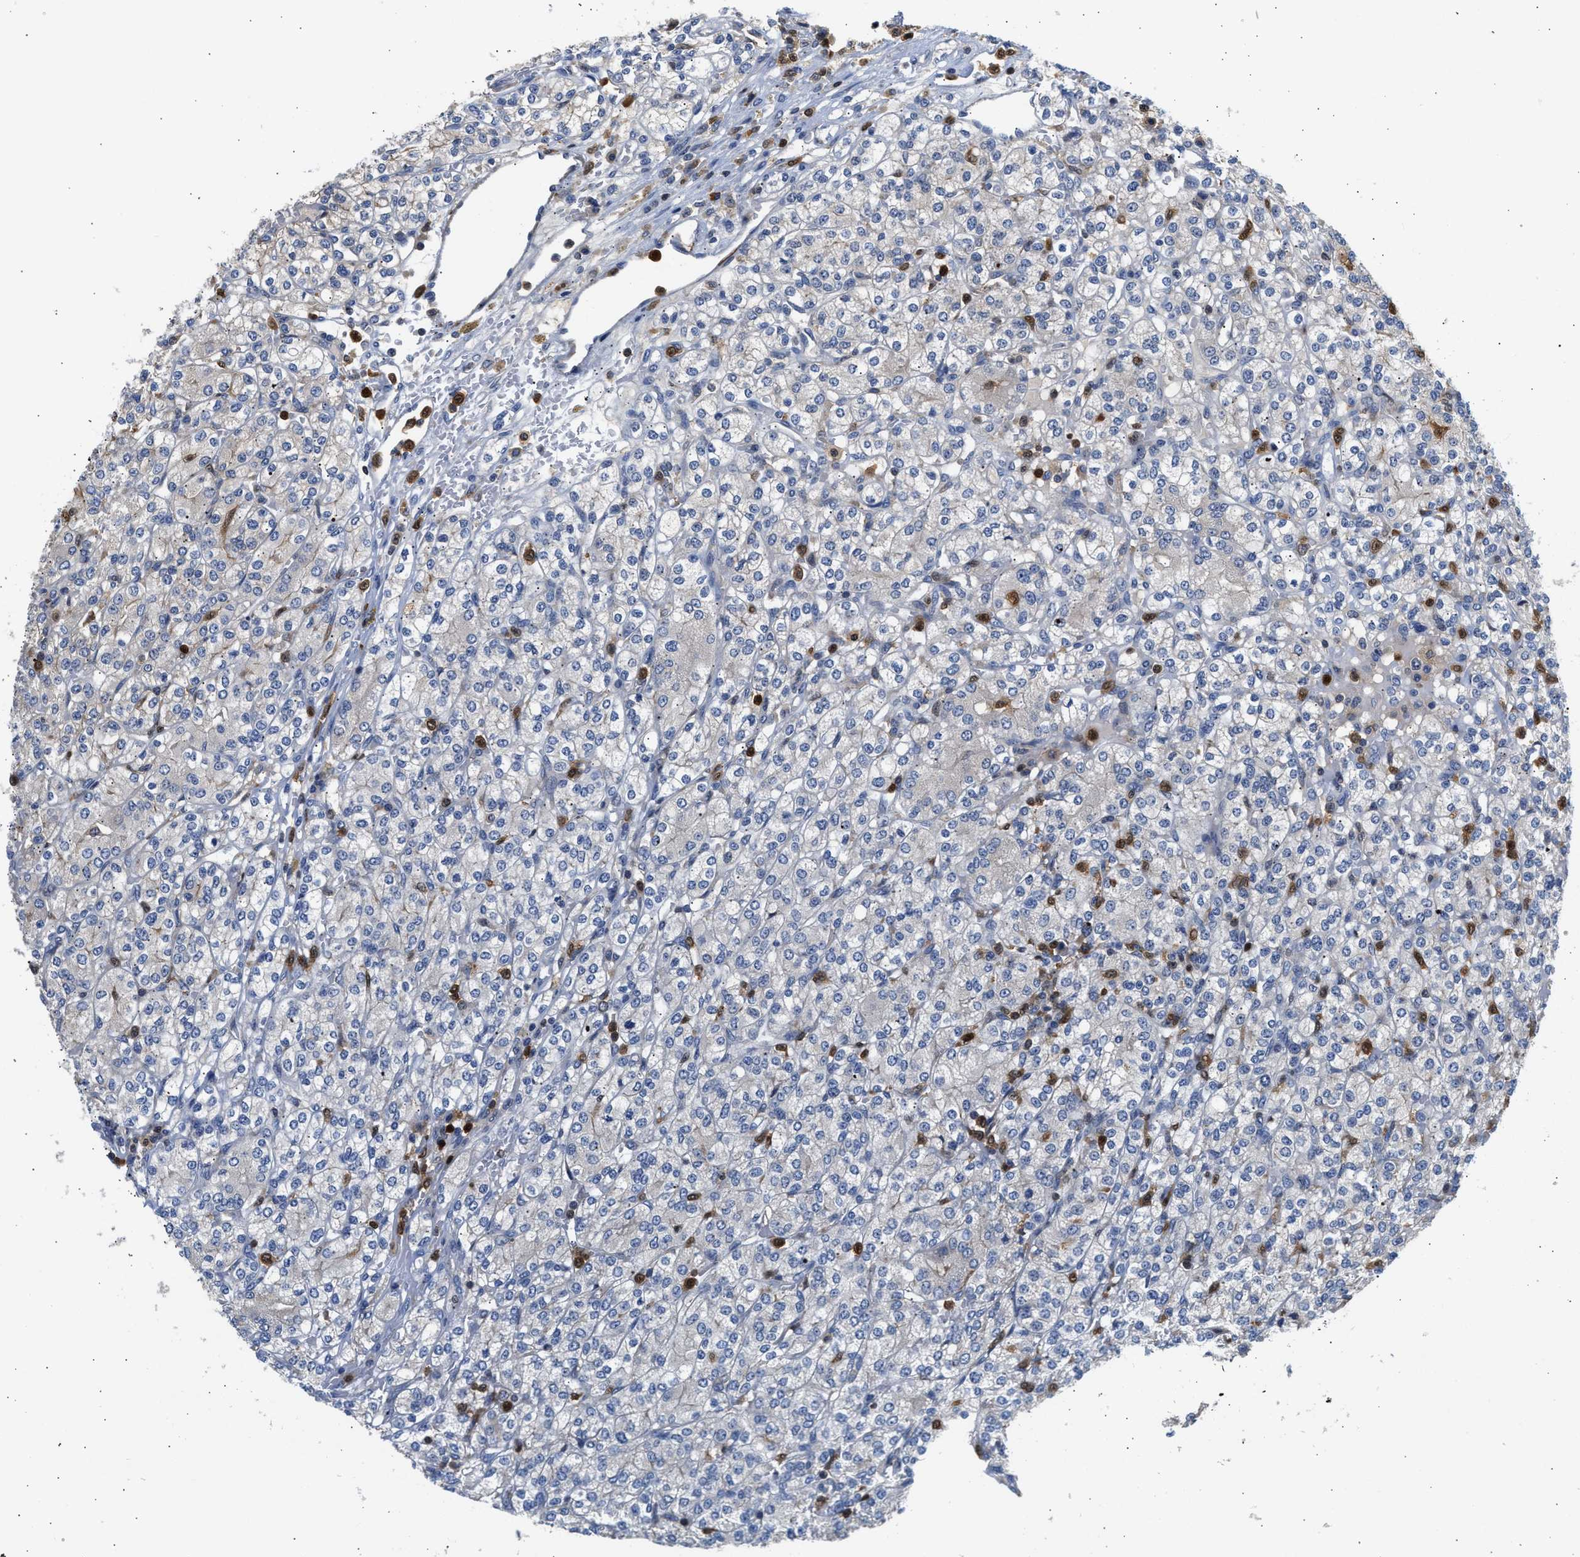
{"staining": {"intensity": "weak", "quantity": "<25%", "location": "cytoplasmic/membranous"}, "tissue": "renal cancer", "cell_type": "Tumor cells", "image_type": "cancer", "snomed": [{"axis": "morphology", "description": "Adenocarcinoma, NOS"}, {"axis": "topography", "description": "Kidney"}], "caption": "An image of renal cancer stained for a protein exhibits no brown staining in tumor cells.", "gene": "SLIT2", "patient": {"sex": "male", "age": 77}}